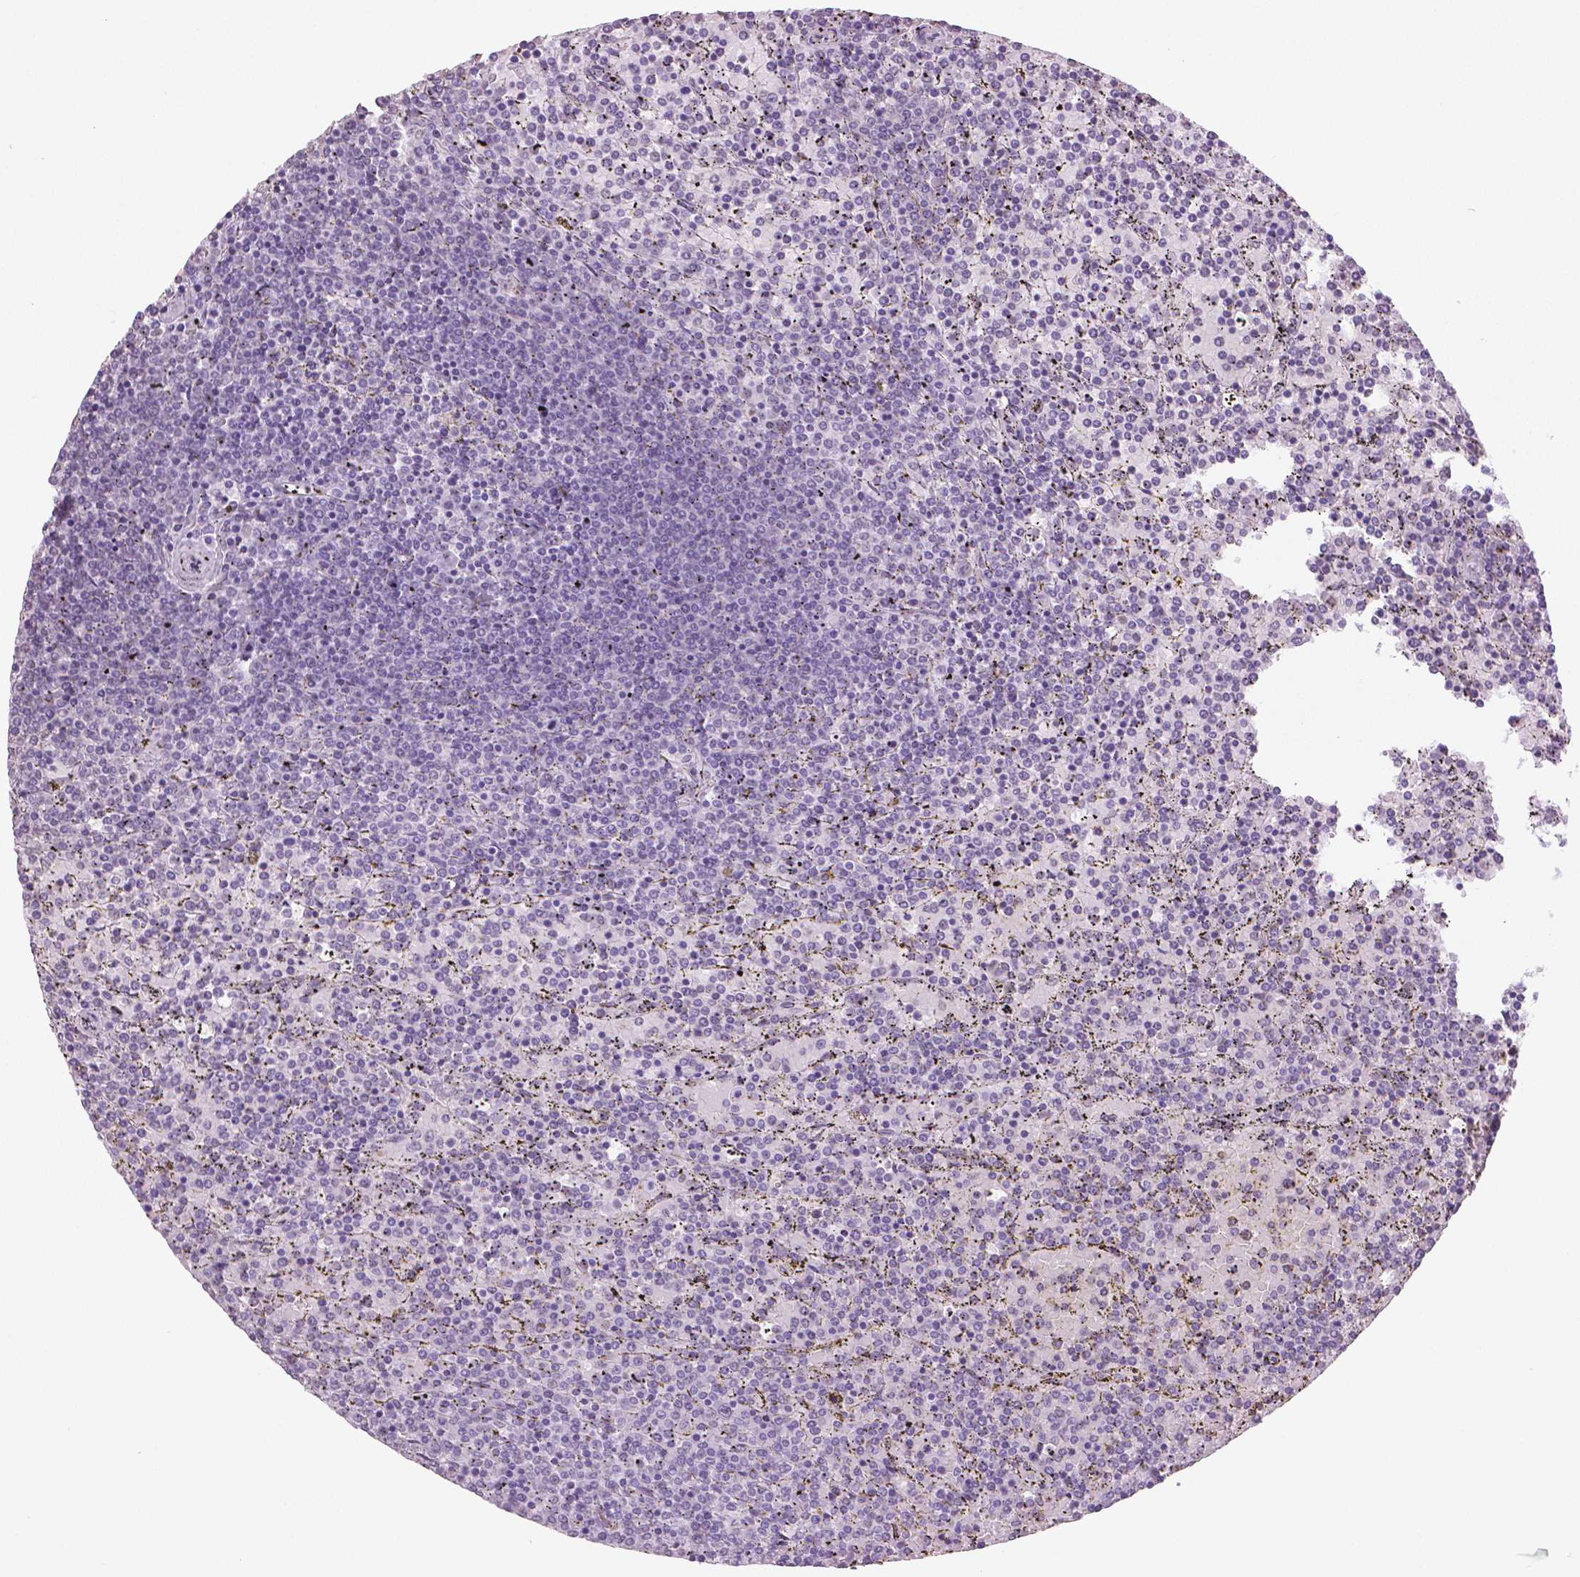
{"staining": {"intensity": "negative", "quantity": "none", "location": "none"}, "tissue": "lymphoma", "cell_type": "Tumor cells", "image_type": "cancer", "snomed": [{"axis": "morphology", "description": "Malignant lymphoma, non-Hodgkin's type, Low grade"}, {"axis": "topography", "description": "Spleen"}], "caption": "IHC image of lymphoma stained for a protein (brown), which demonstrates no expression in tumor cells. Nuclei are stained in blue.", "gene": "IGF2BP1", "patient": {"sex": "female", "age": 77}}